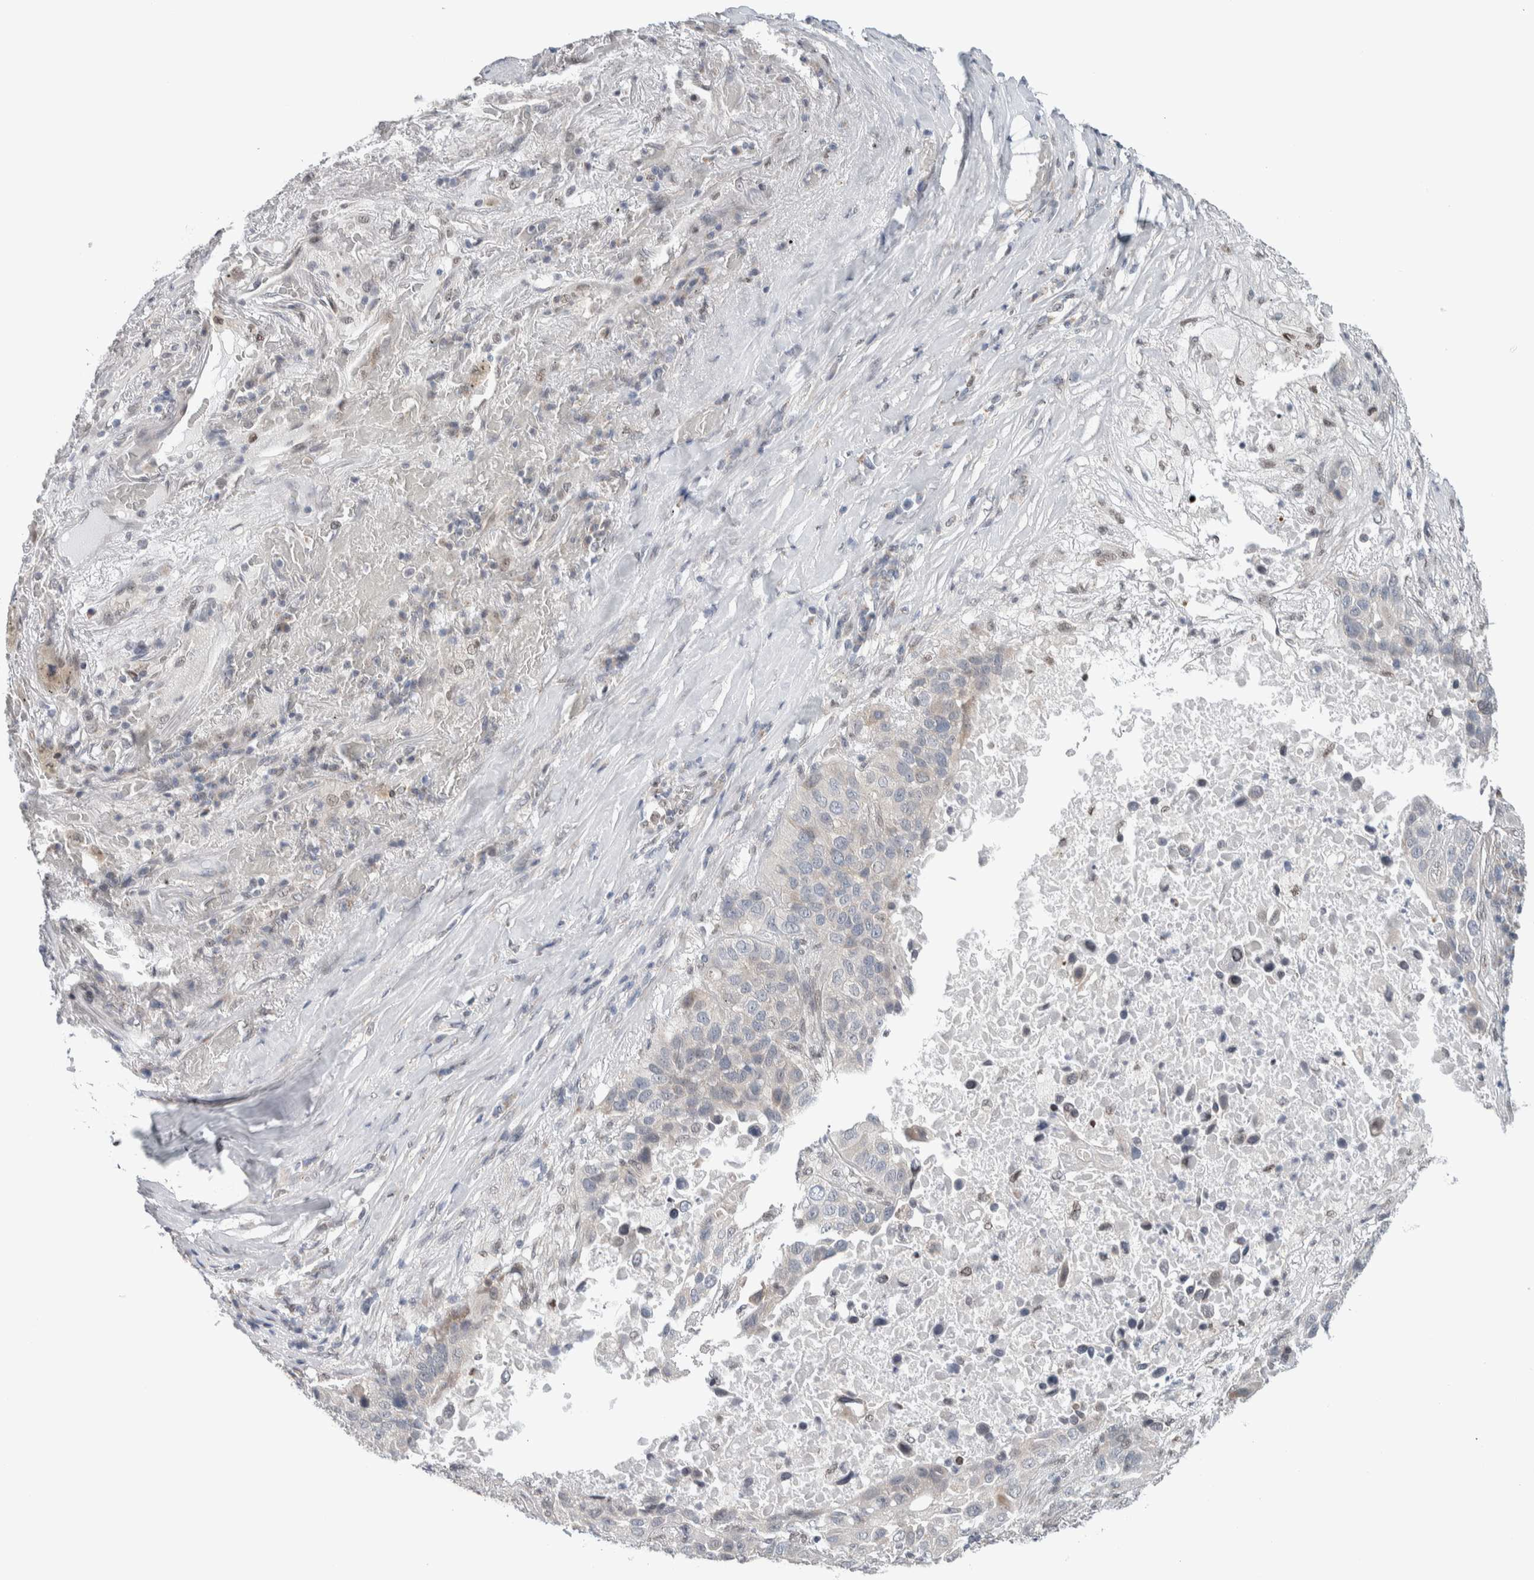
{"staining": {"intensity": "negative", "quantity": "none", "location": "none"}, "tissue": "lung cancer", "cell_type": "Tumor cells", "image_type": "cancer", "snomed": [{"axis": "morphology", "description": "Squamous cell carcinoma, NOS"}, {"axis": "topography", "description": "Lung"}], "caption": "Immunohistochemistry (IHC) histopathology image of neoplastic tissue: lung cancer stained with DAB (3,3'-diaminobenzidine) reveals no significant protein expression in tumor cells. (Brightfield microscopy of DAB (3,3'-diaminobenzidine) immunohistochemistry (IHC) at high magnification).", "gene": "NEUROD1", "patient": {"sex": "male", "age": 57}}